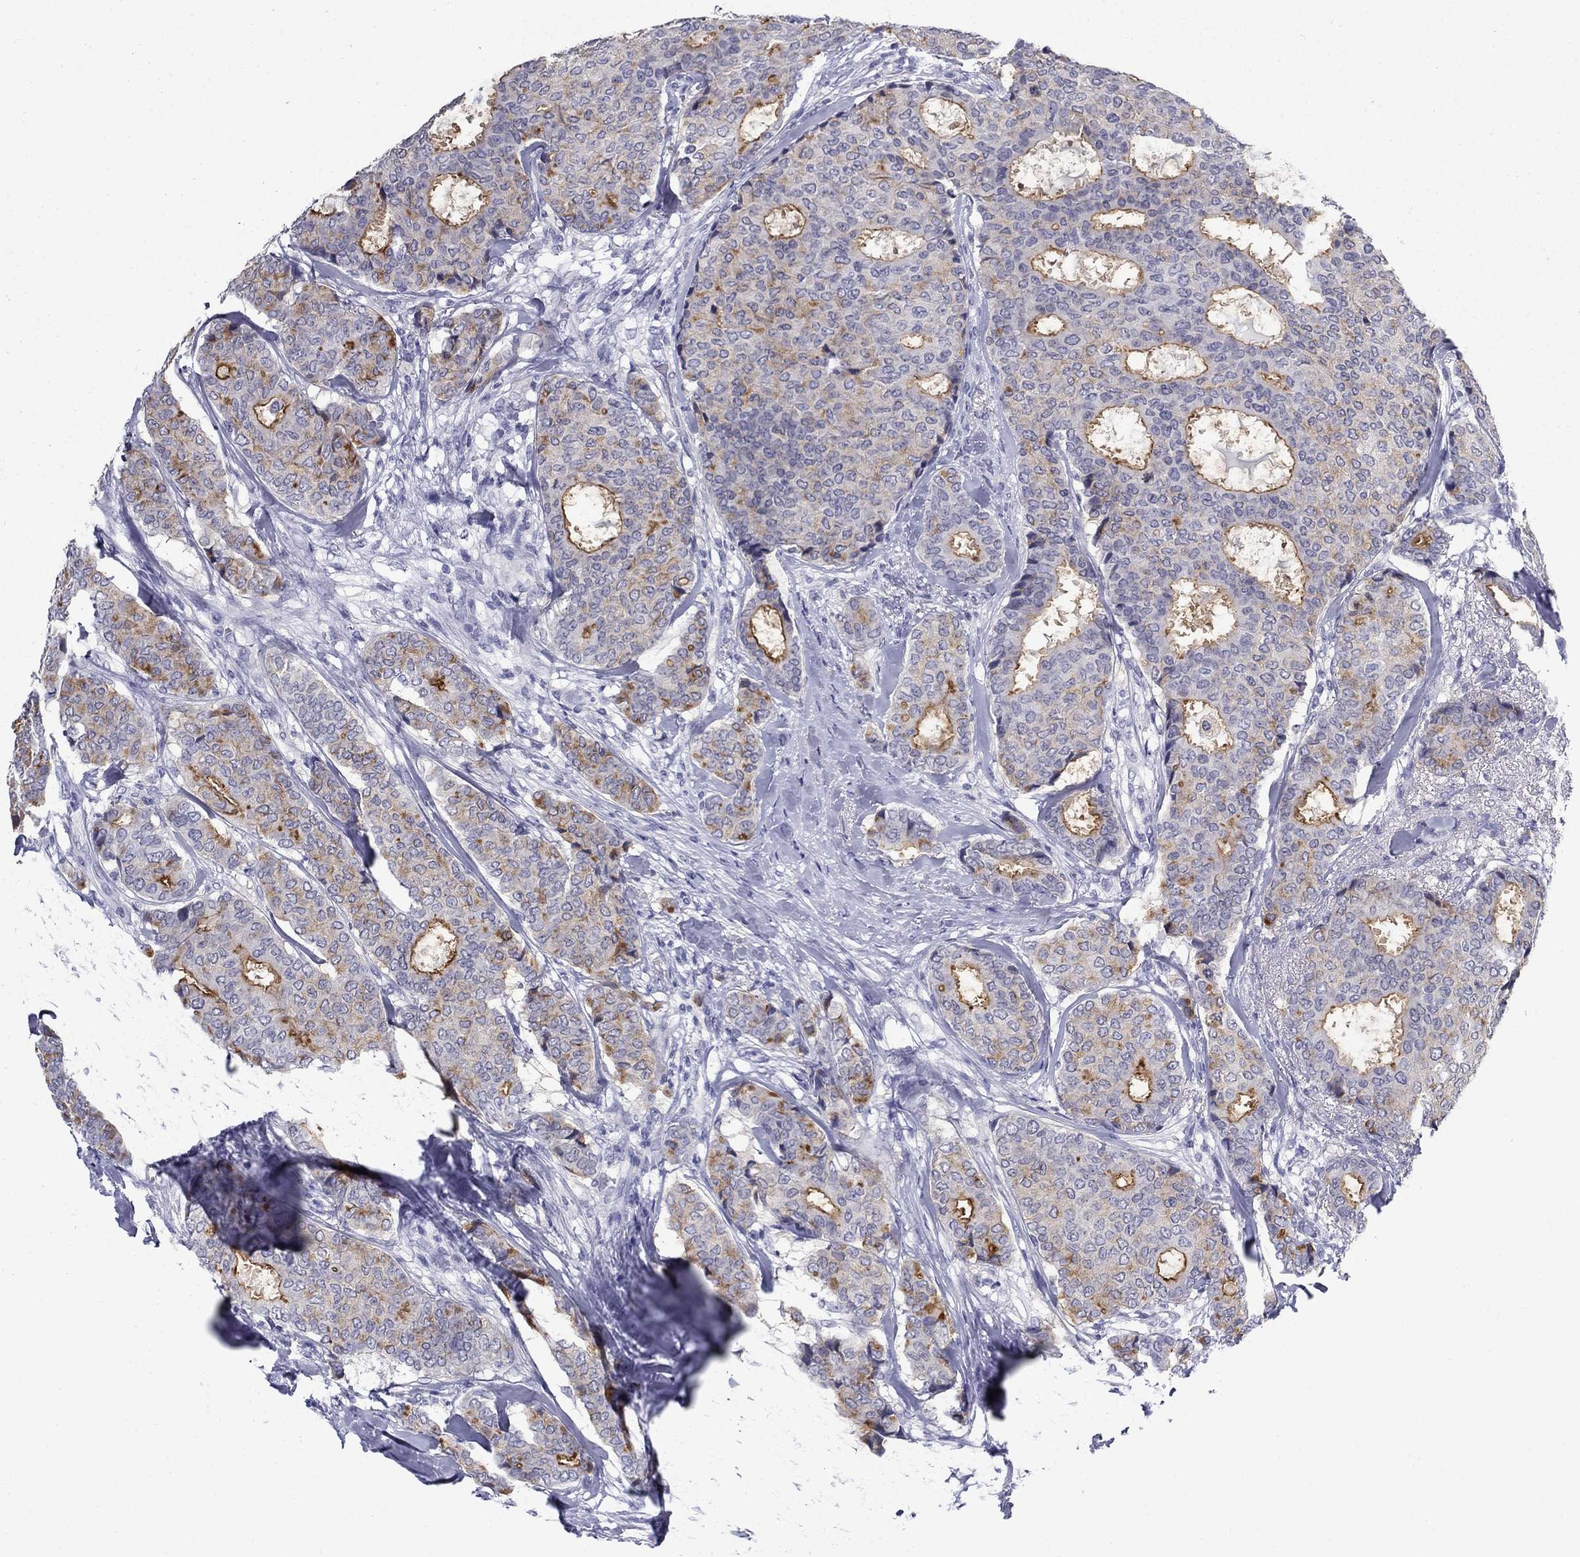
{"staining": {"intensity": "moderate", "quantity": "25%-75%", "location": "cytoplasmic/membranous"}, "tissue": "breast cancer", "cell_type": "Tumor cells", "image_type": "cancer", "snomed": [{"axis": "morphology", "description": "Duct carcinoma"}, {"axis": "topography", "description": "Breast"}], "caption": "Immunohistochemistry photomicrograph of breast cancer stained for a protein (brown), which reveals medium levels of moderate cytoplasmic/membranous expression in about 25%-75% of tumor cells.", "gene": "C4orf19", "patient": {"sex": "female", "age": 75}}